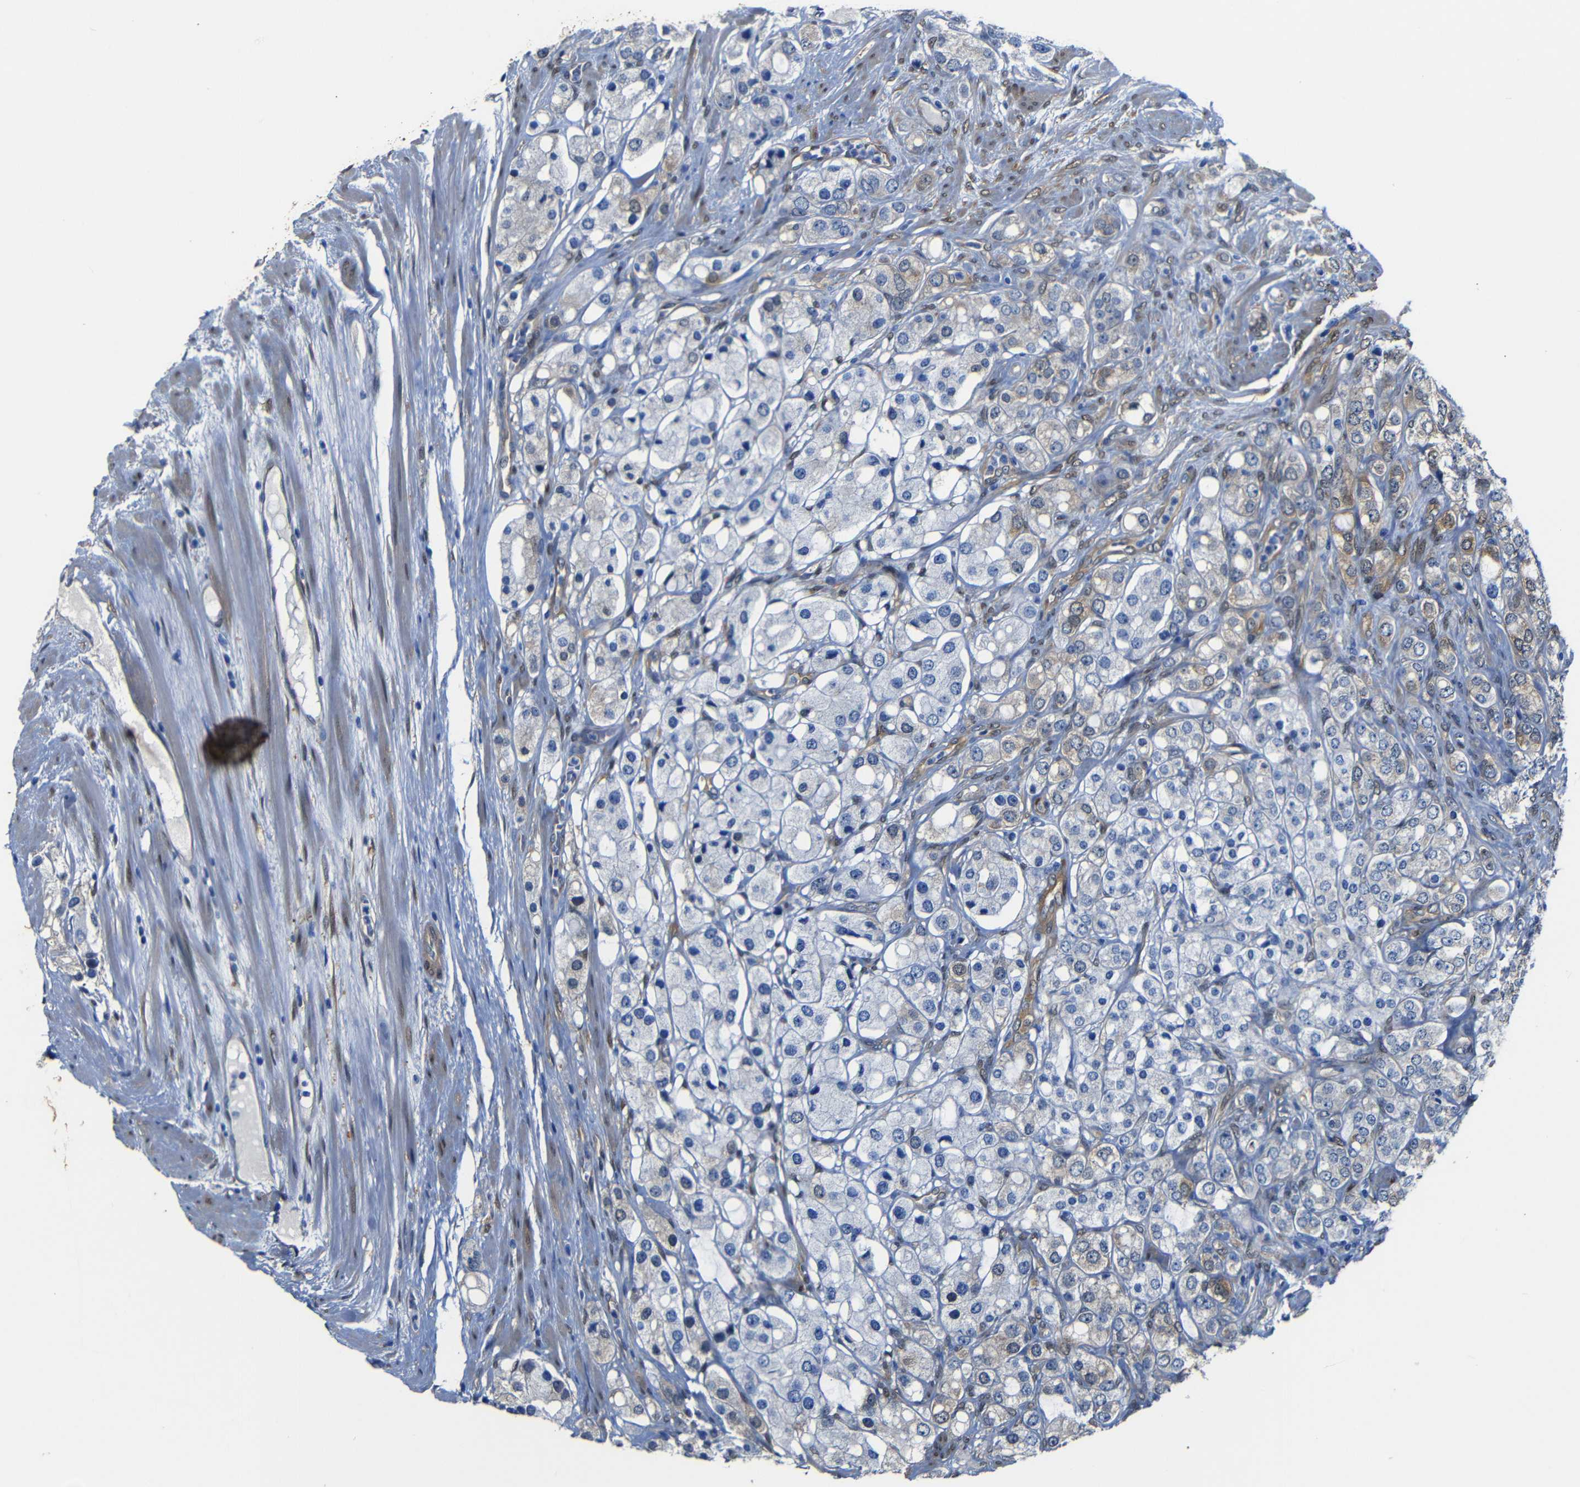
{"staining": {"intensity": "negative", "quantity": "none", "location": "none"}, "tissue": "prostate cancer", "cell_type": "Tumor cells", "image_type": "cancer", "snomed": [{"axis": "morphology", "description": "Adenocarcinoma, High grade"}, {"axis": "topography", "description": "Prostate"}], "caption": "Adenocarcinoma (high-grade) (prostate) stained for a protein using immunohistochemistry (IHC) displays no staining tumor cells.", "gene": "YAP1", "patient": {"sex": "male", "age": 65}}